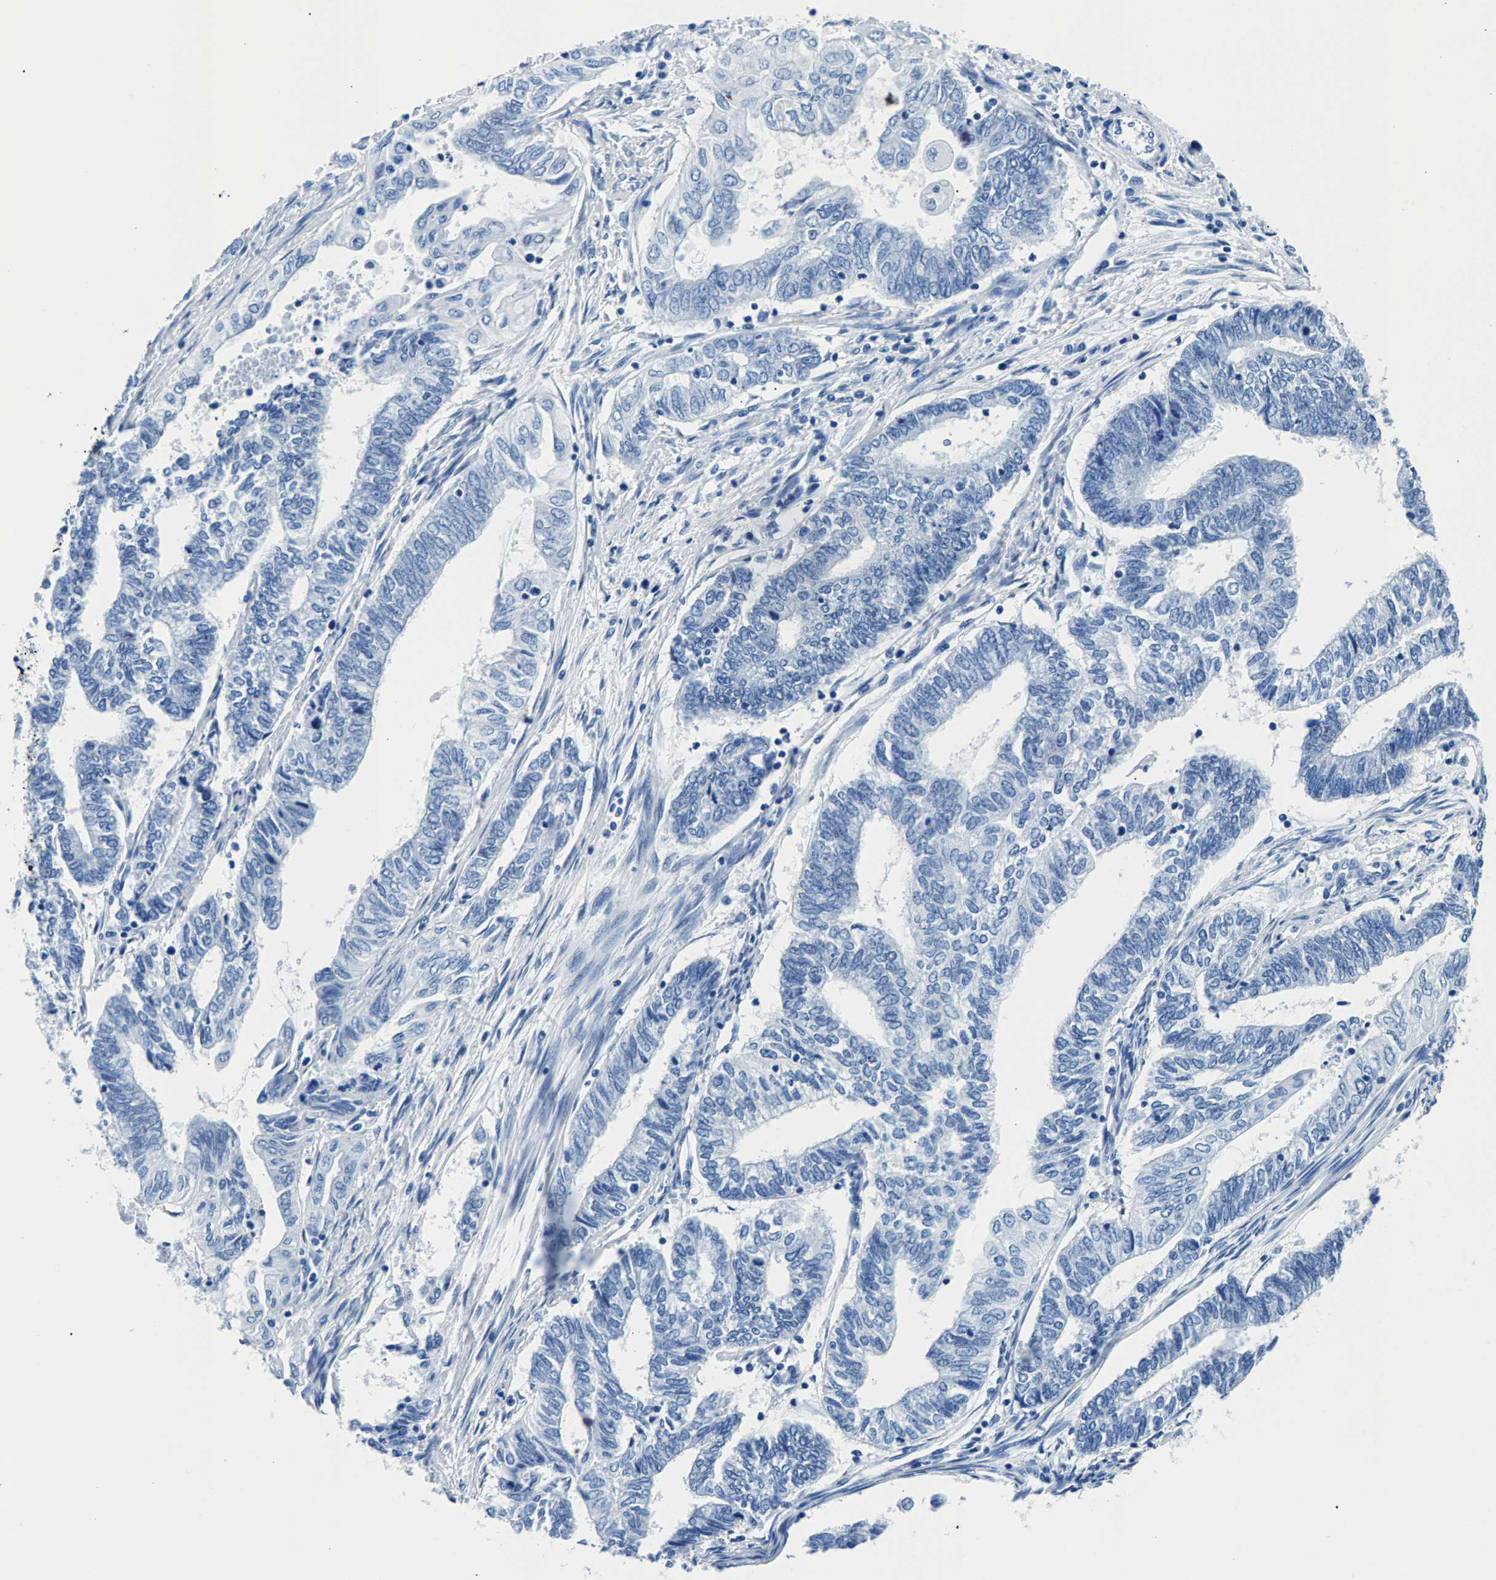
{"staining": {"intensity": "negative", "quantity": "none", "location": "none"}, "tissue": "endometrial cancer", "cell_type": "Tumor cells", "image_type": "cancer", "snomed": [{"axis": "morphology", "description": "Adenocarcinoma, NOS"}, {"axis": "topography", "description": "Uterus"}, {"axis": "topography", "description": "Endometrium"}], "caption": "This micrograph is of endometrial cancer (adenocarcinoma) stained with IHC to label a protein in brown with the nuclei are counter-stained blue. There is no expression in tumor cells.", "gene": "CPS1", "patient": {"sex": "female", "age": 70}}